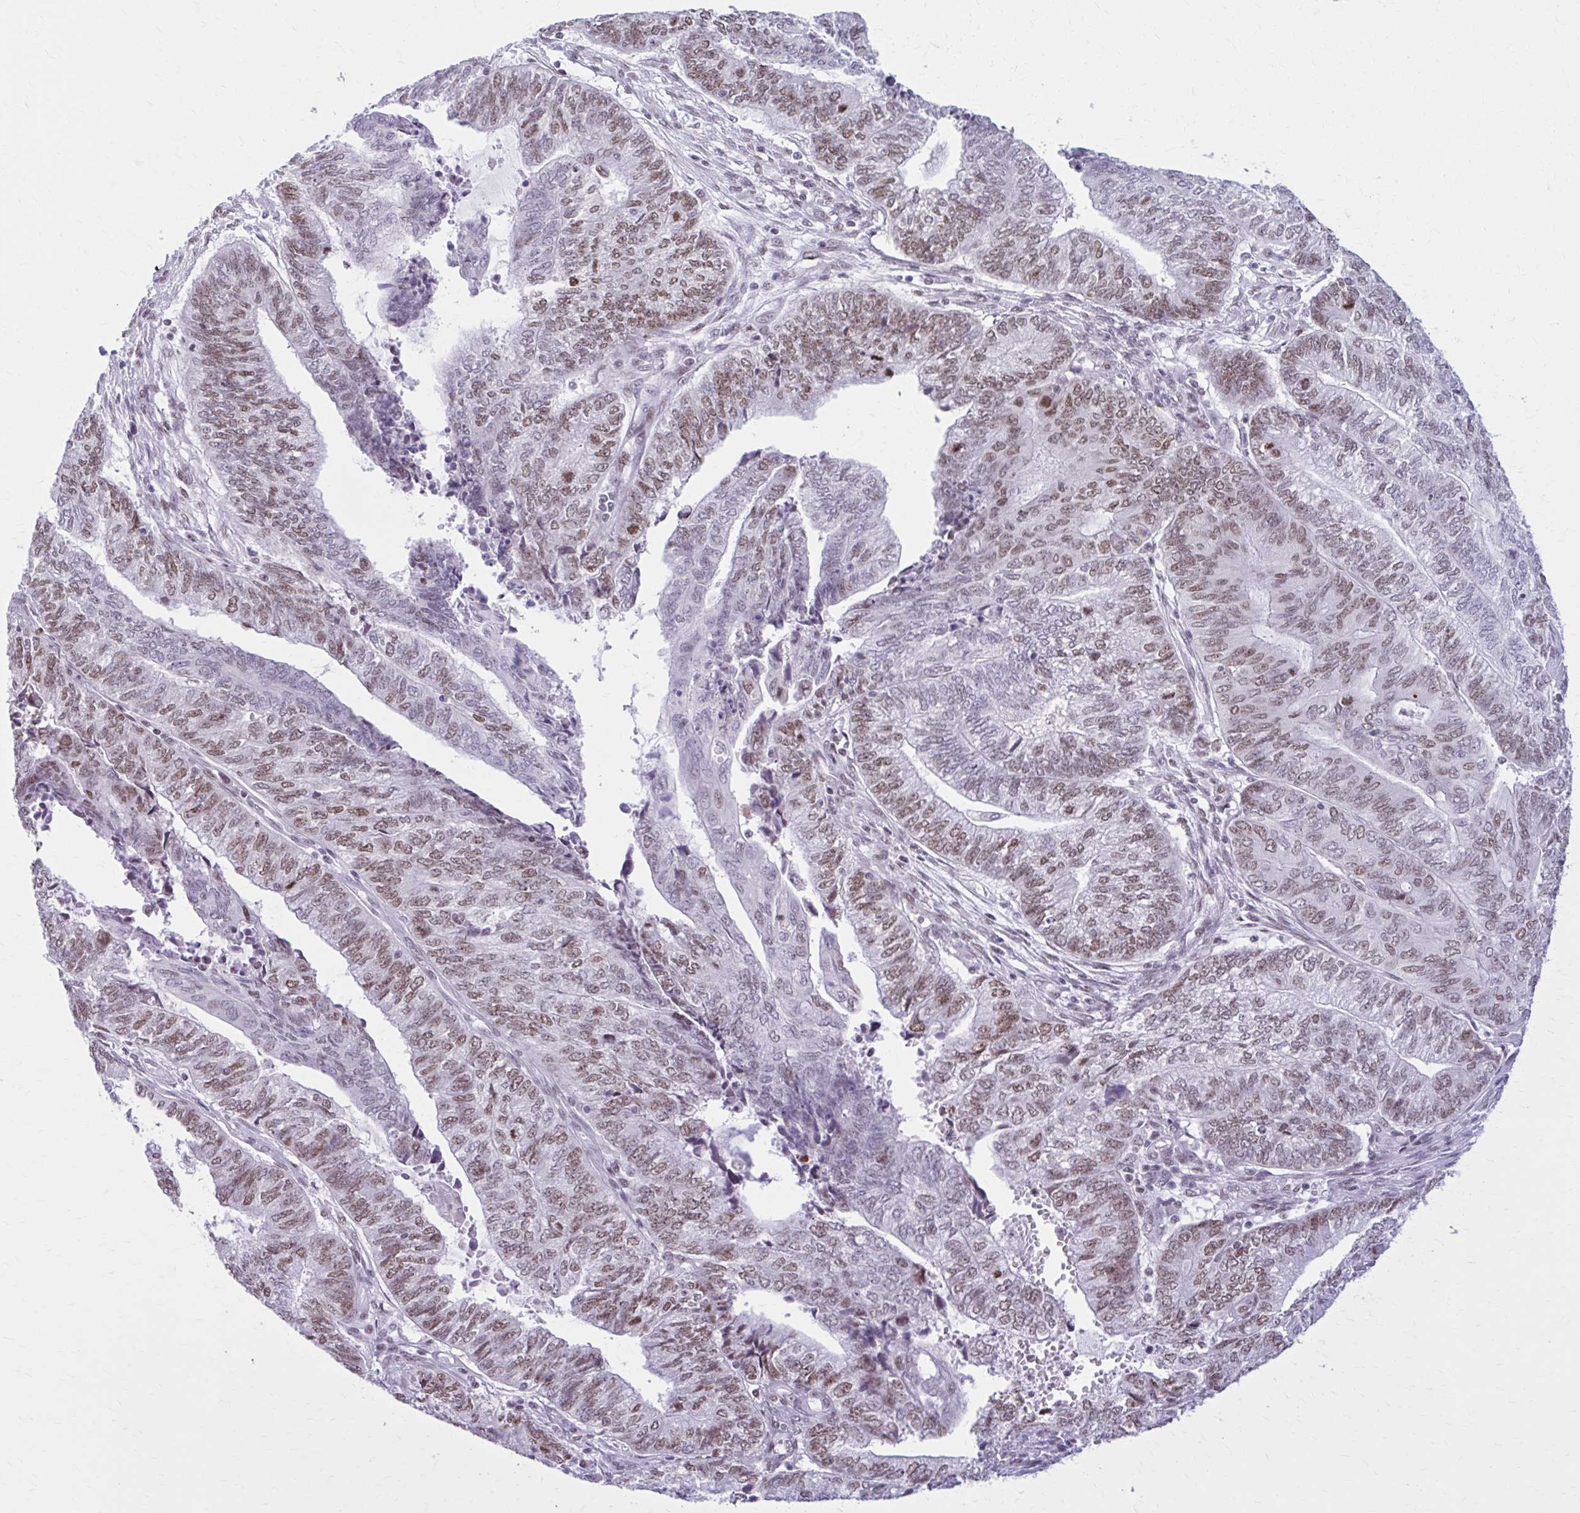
{"staining": {"intensity": "moderate", "quantity": "25%-75%", "location": "nuclear"}, "tissue": "endometrial cancer", "cell_type": "Tumor cells", "image_type": "cancer", "snomed": [{"axis": "morphology", "description": "Adenocarcinoma, NOS"}, {"axis": "topography", "description": "Uterus"}, {"axis": "topography", "description": "Endometrium"}], "caption": "A histopathology image of endometrial cancer (adenocarcinoma) stained for a protein demonstrates moderate nuclear brown staining in tumor cells.", "gene": "PABIR1", "patient": {"sex": "female", "age": 70}}